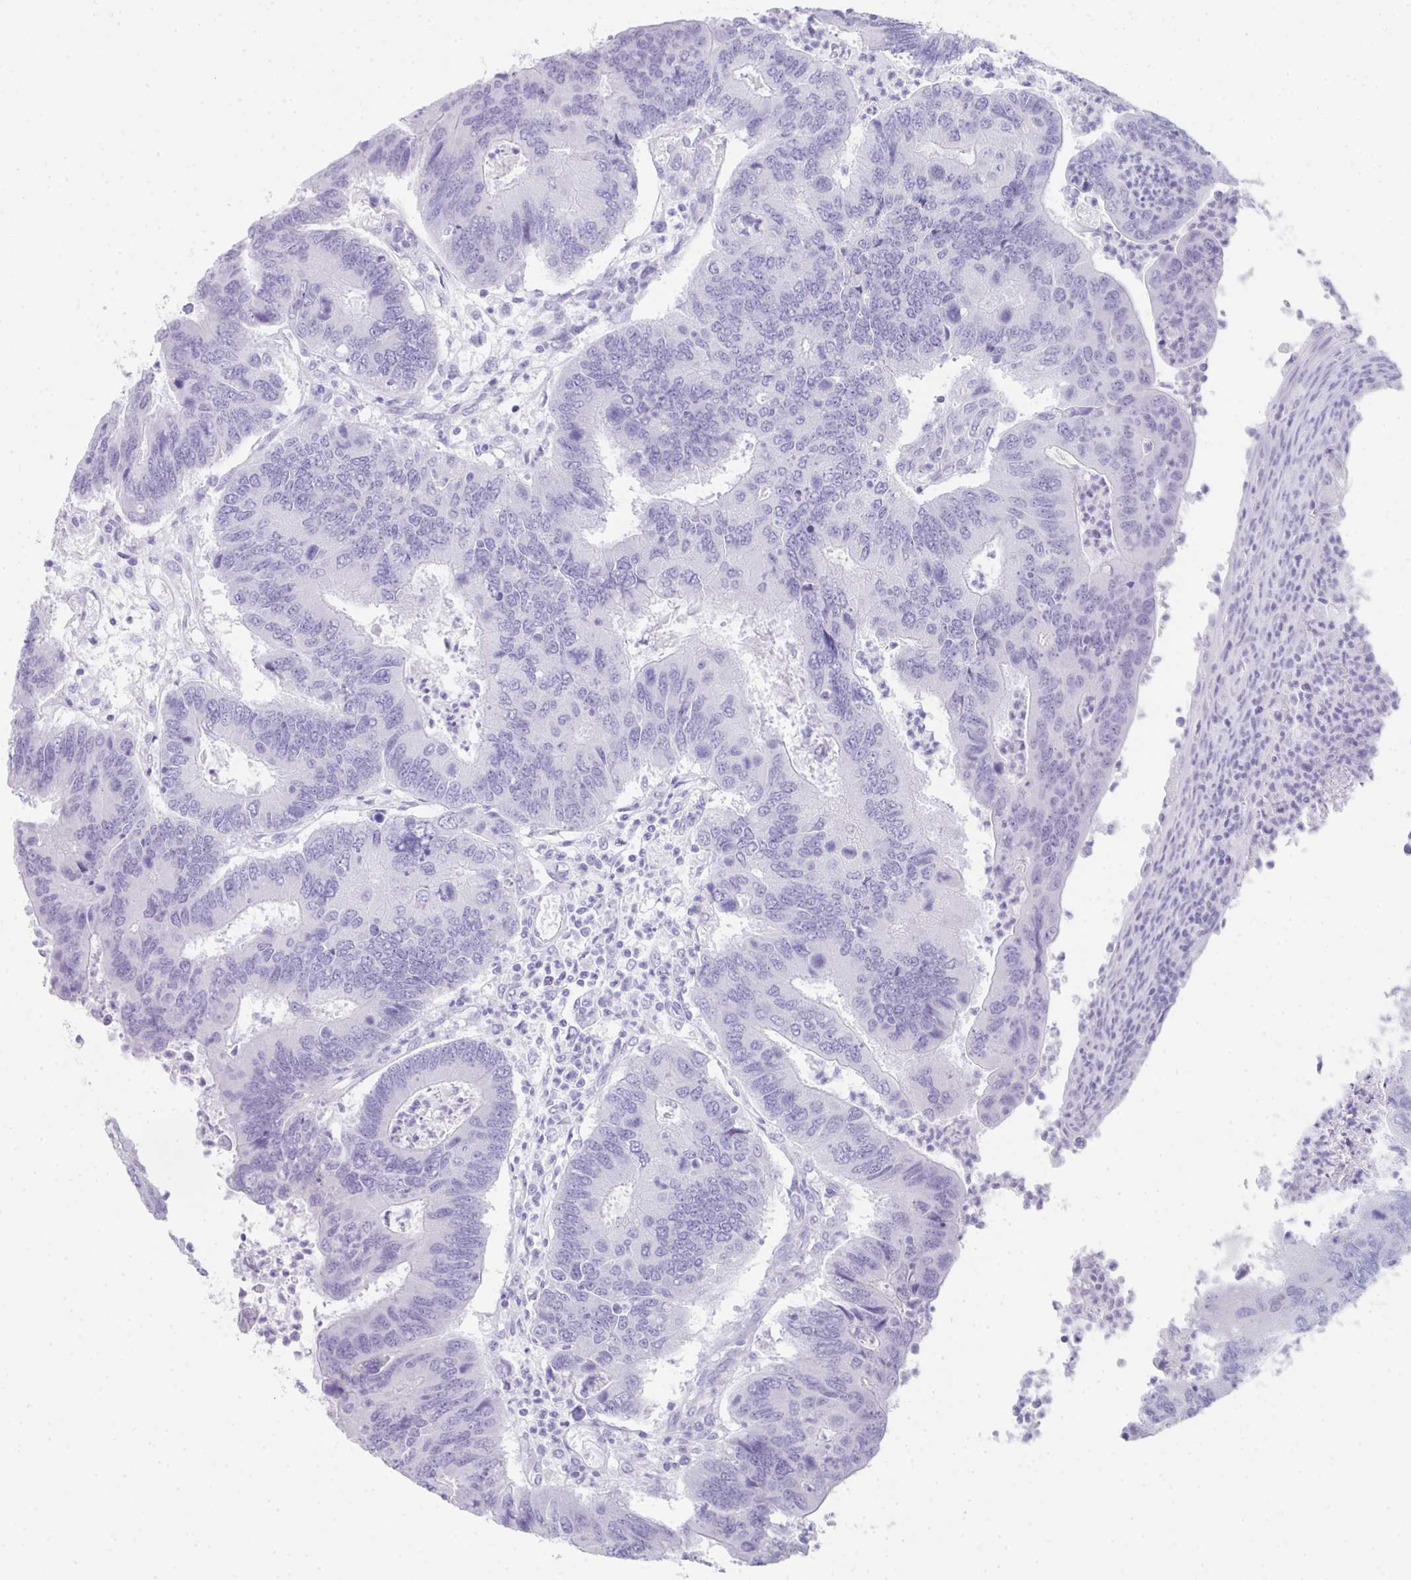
{"staining": {"intensity": "negative", "quantity": "none", "location": "none"}, "tissue": "colorectal cancer", "cell_type": "Tumor cells", "image_type": "cancer", "snomed": [{"axis": "morphology", "description": "Adenocarcinoma, NOS"}, {"axis": "topography", "description": "Colon"}], "caption": "Tumor cells show no significant positivity in colorectal adenocarcinoma.", "gene": "RLF", "patient": {"sex": "female", "age": 67}}